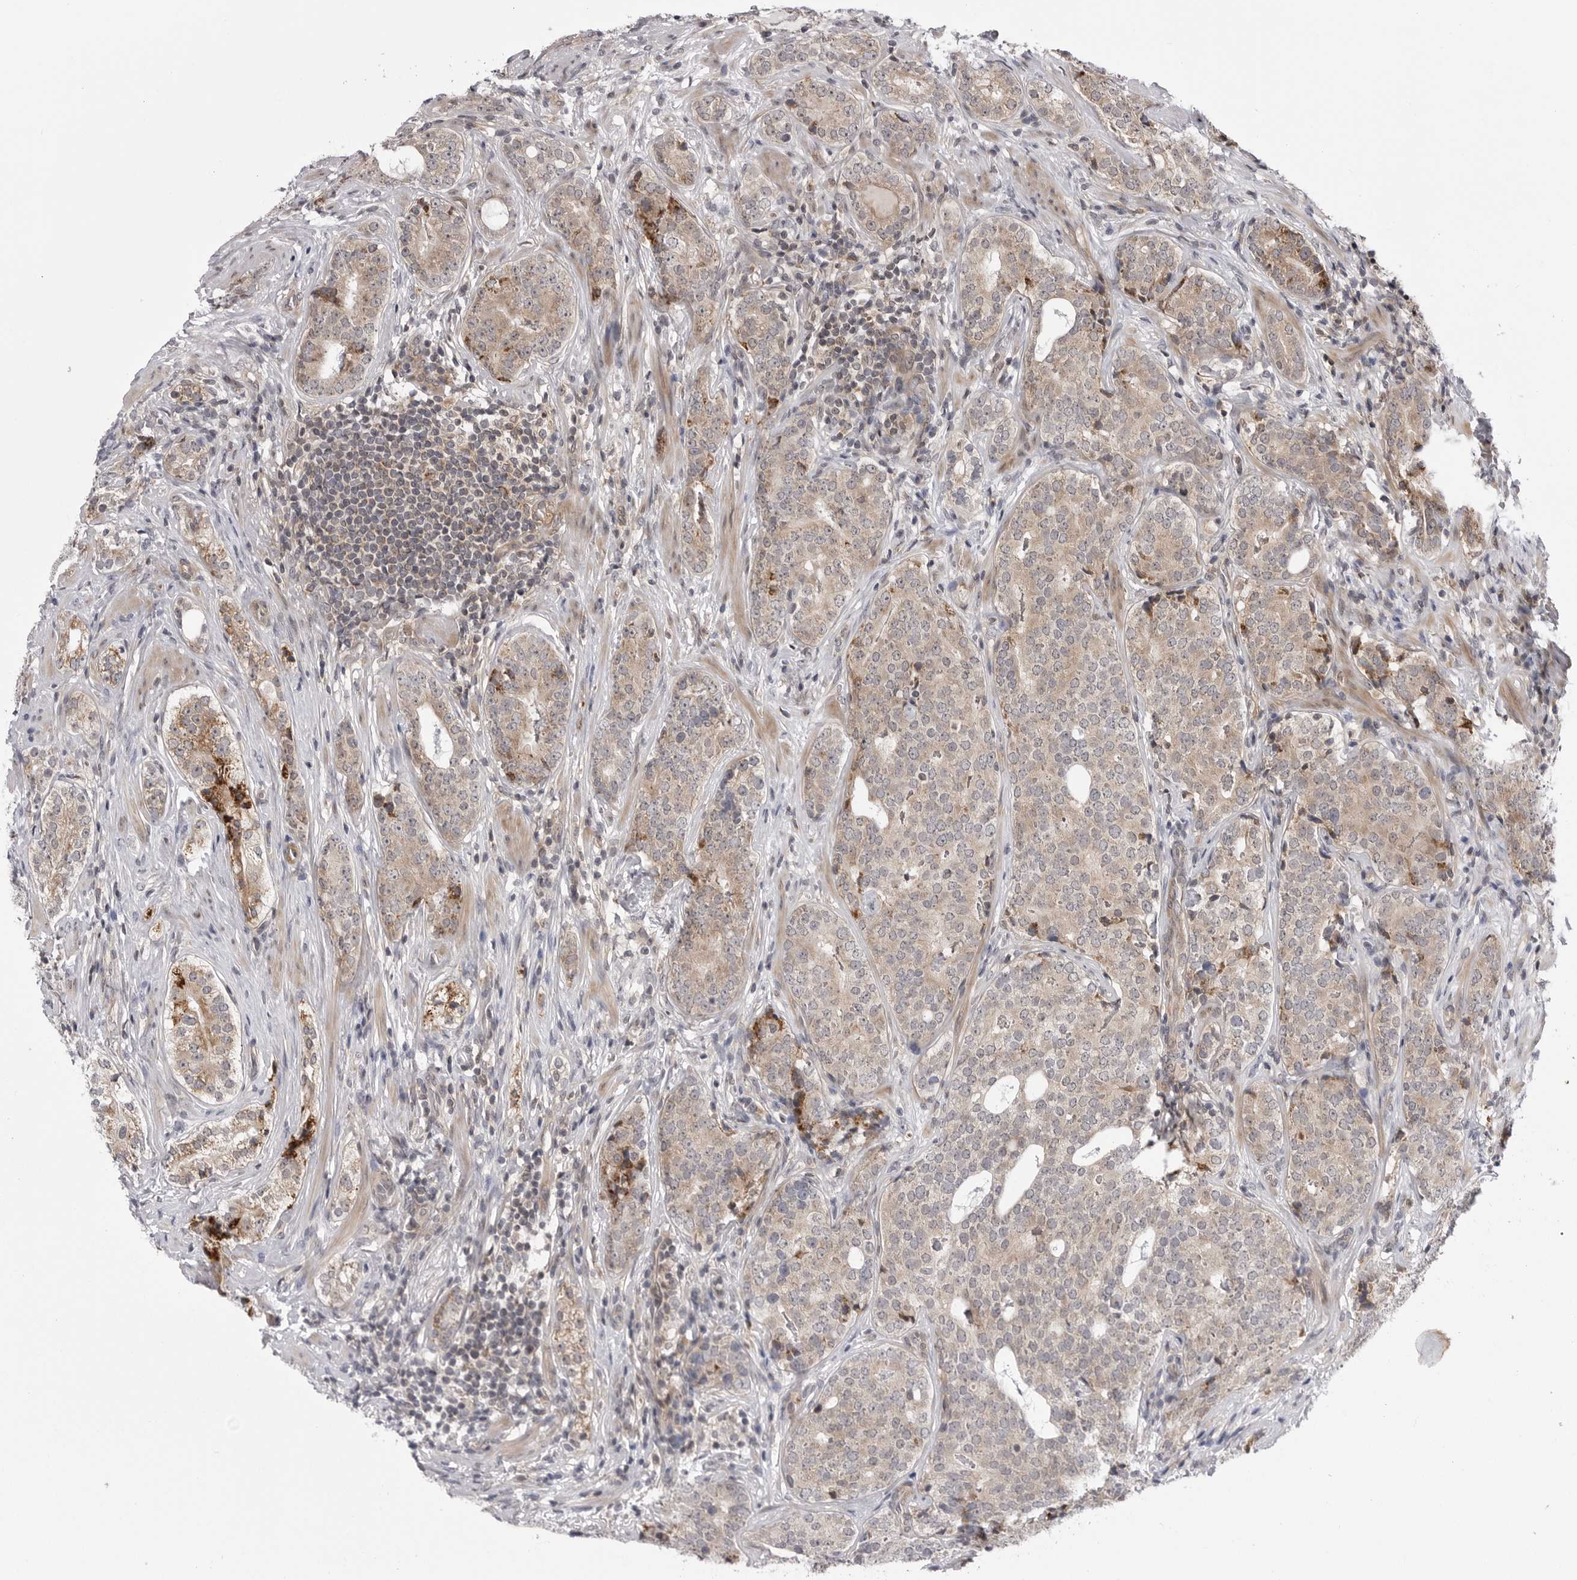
{"staining": {"intensity": "weak", "quantity": "25%-75%", "location": "cytoplasmic/membranous"}, "tissue": "prostate cancer", "cell_type": "Tumor cells", "image_type": "cancer", "snomed": [{"axis": "morphology", "description": "Adenocarcinoma, High grade"}, {"axis": "topography", "description": "Prostate"}], "caption": "Immunohistochemistry image of neoplastic tissue: human prostate cancer stained using immunohistochemistry reveals low levels of weak protein expression localized specifically in the cytoplasmic/membranous of tumor cells, appearing as a cytoplasmic/membranous brown color.", "gene": "CCDC18", "patient": {"sex": "male", "age": 56}}